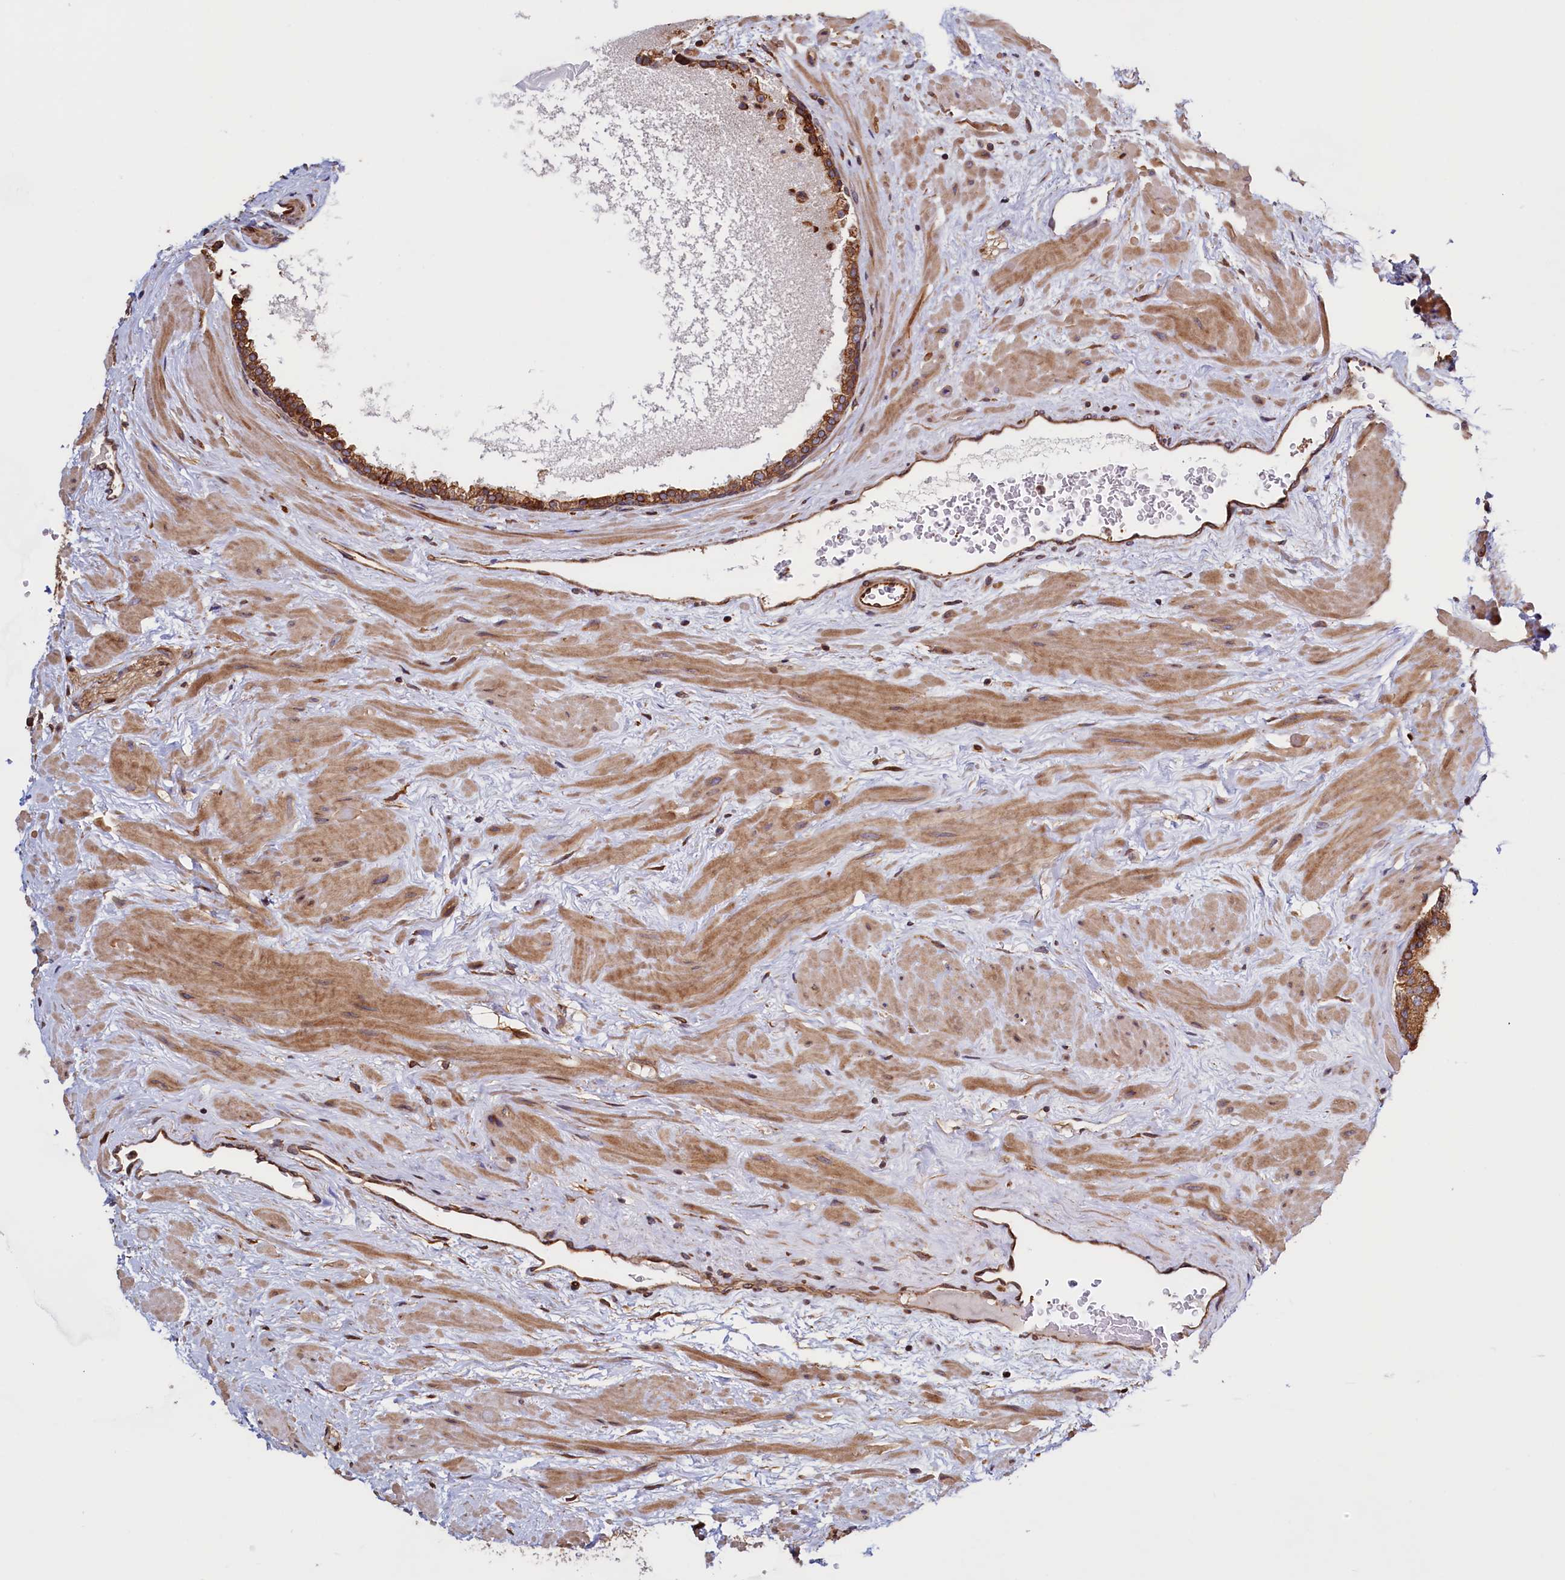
{"staining": {"intensity": "moderate", "quantity": ">75%", "location": "cytoplasmic/membranous"}, "tissue": "prostate", "cell_type": "Glandular cells", "image_type": "normal", "snomed": [{"axis": "morphology", "description": "Normal tissue, NOS"}, {"axis": "topography", "description": "Prostate"}], "caption": "Brown immunohistochemical staining in unremarkable prostate shows moderate cytoplasmic/membranous expression in about >75% of glandular cells.", "gene": "ATXN2L", "patient": {"sex": "male", "age": 48}}